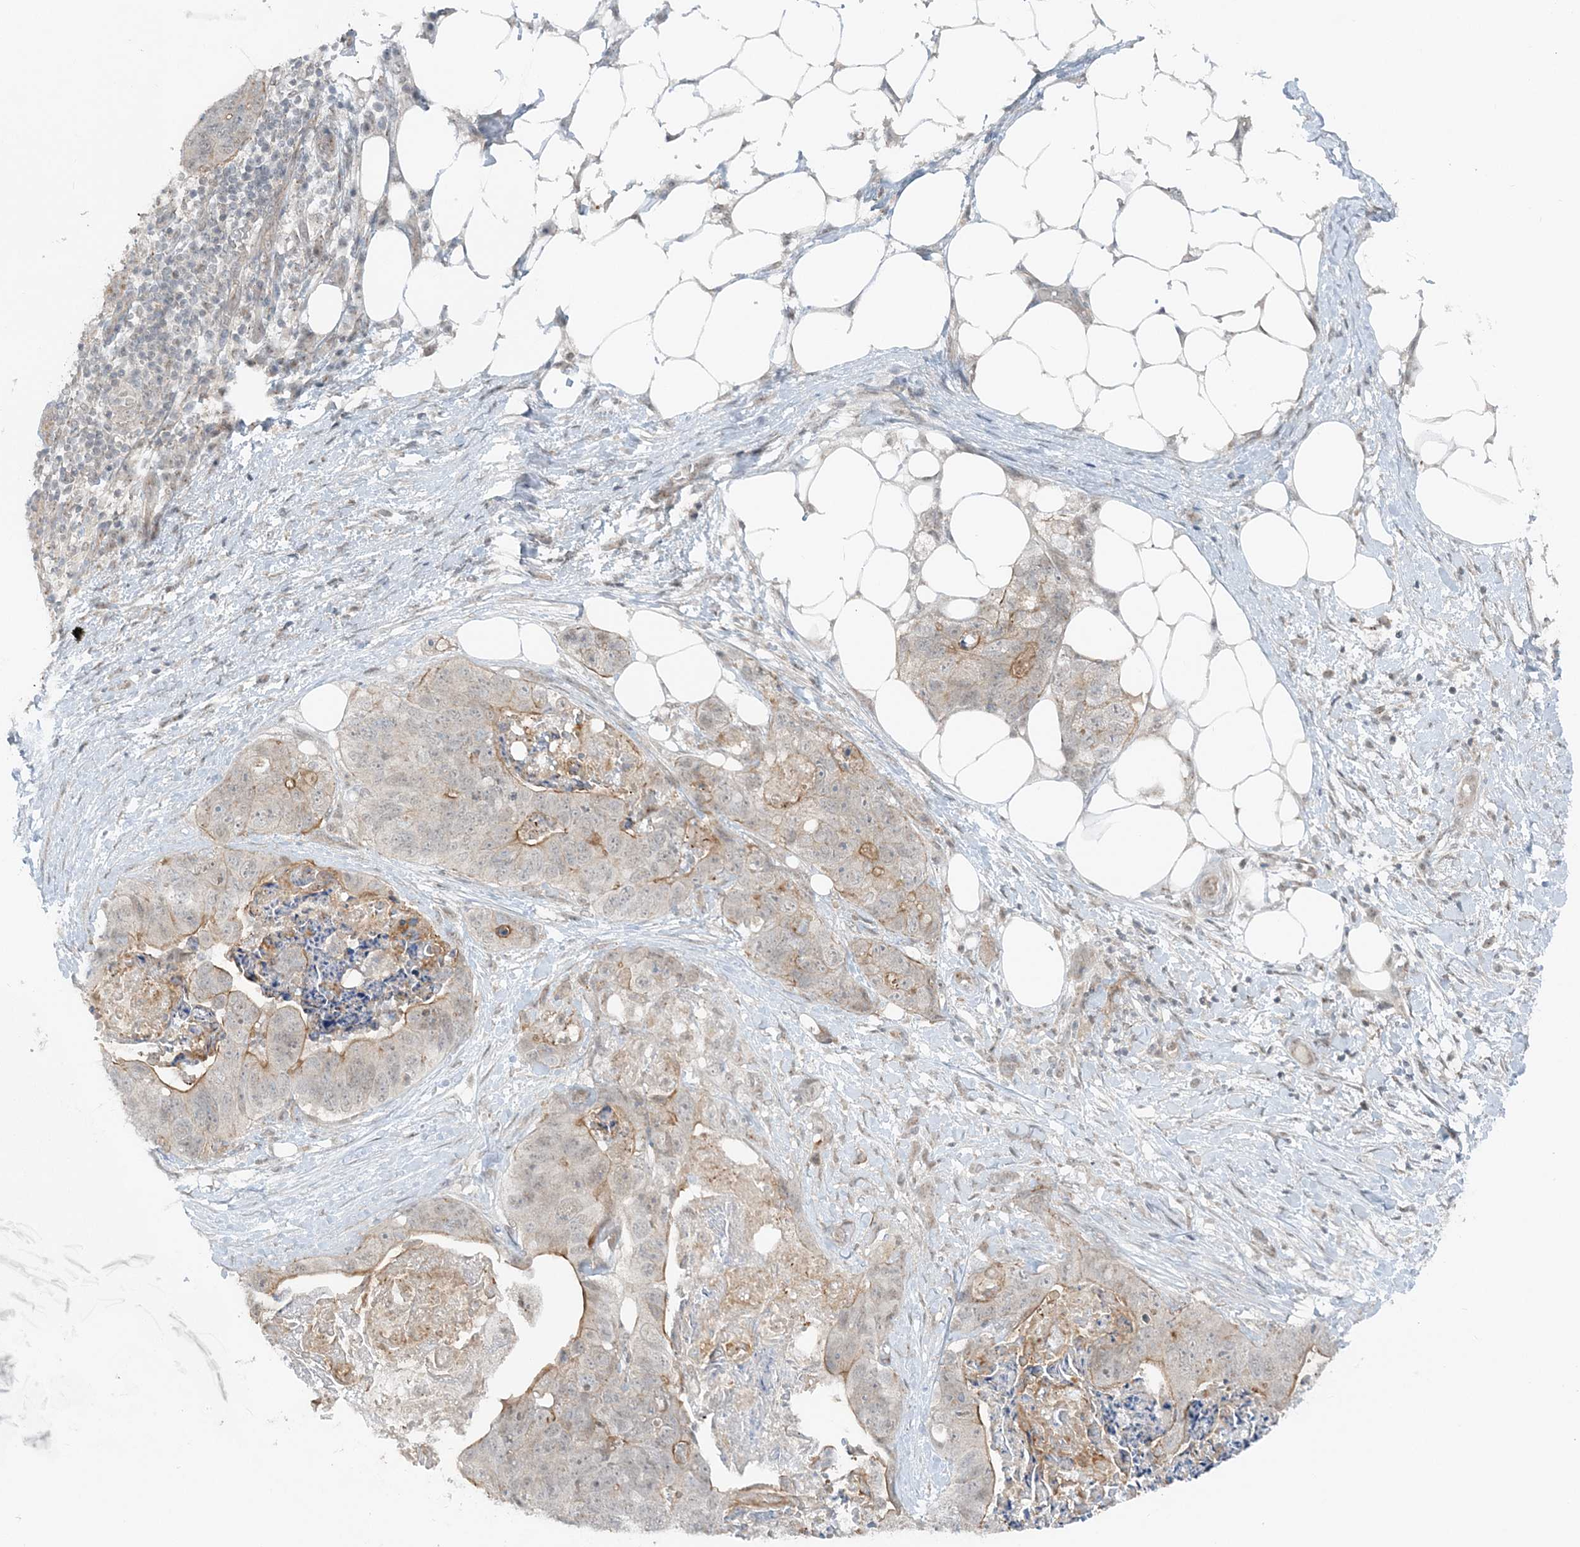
{"staining": {"intensity": "moderate", "quantity": "25%-75%", "location": "cytoplasmic/membranous"}, "tissue": "stomach cancer", "cell_type": "Tumor cells", "image_type": "cancer", "snomed": [{"axis": "morphology", "description": "Adenocarcinoma, NOS"}, {"axis": "topography", "description": "Stomach"}], "caption": "Stomach cancer tissue displays moderate cytoplasmic/membranous expression in about 25%-75% of tumor cells (Stains: DAB in brown, nuclei in blue, Microscopy: brightfield microscopy at high magnification).", "gene": "ATP11A", "patient": {"sex": "female", "age": 89}}